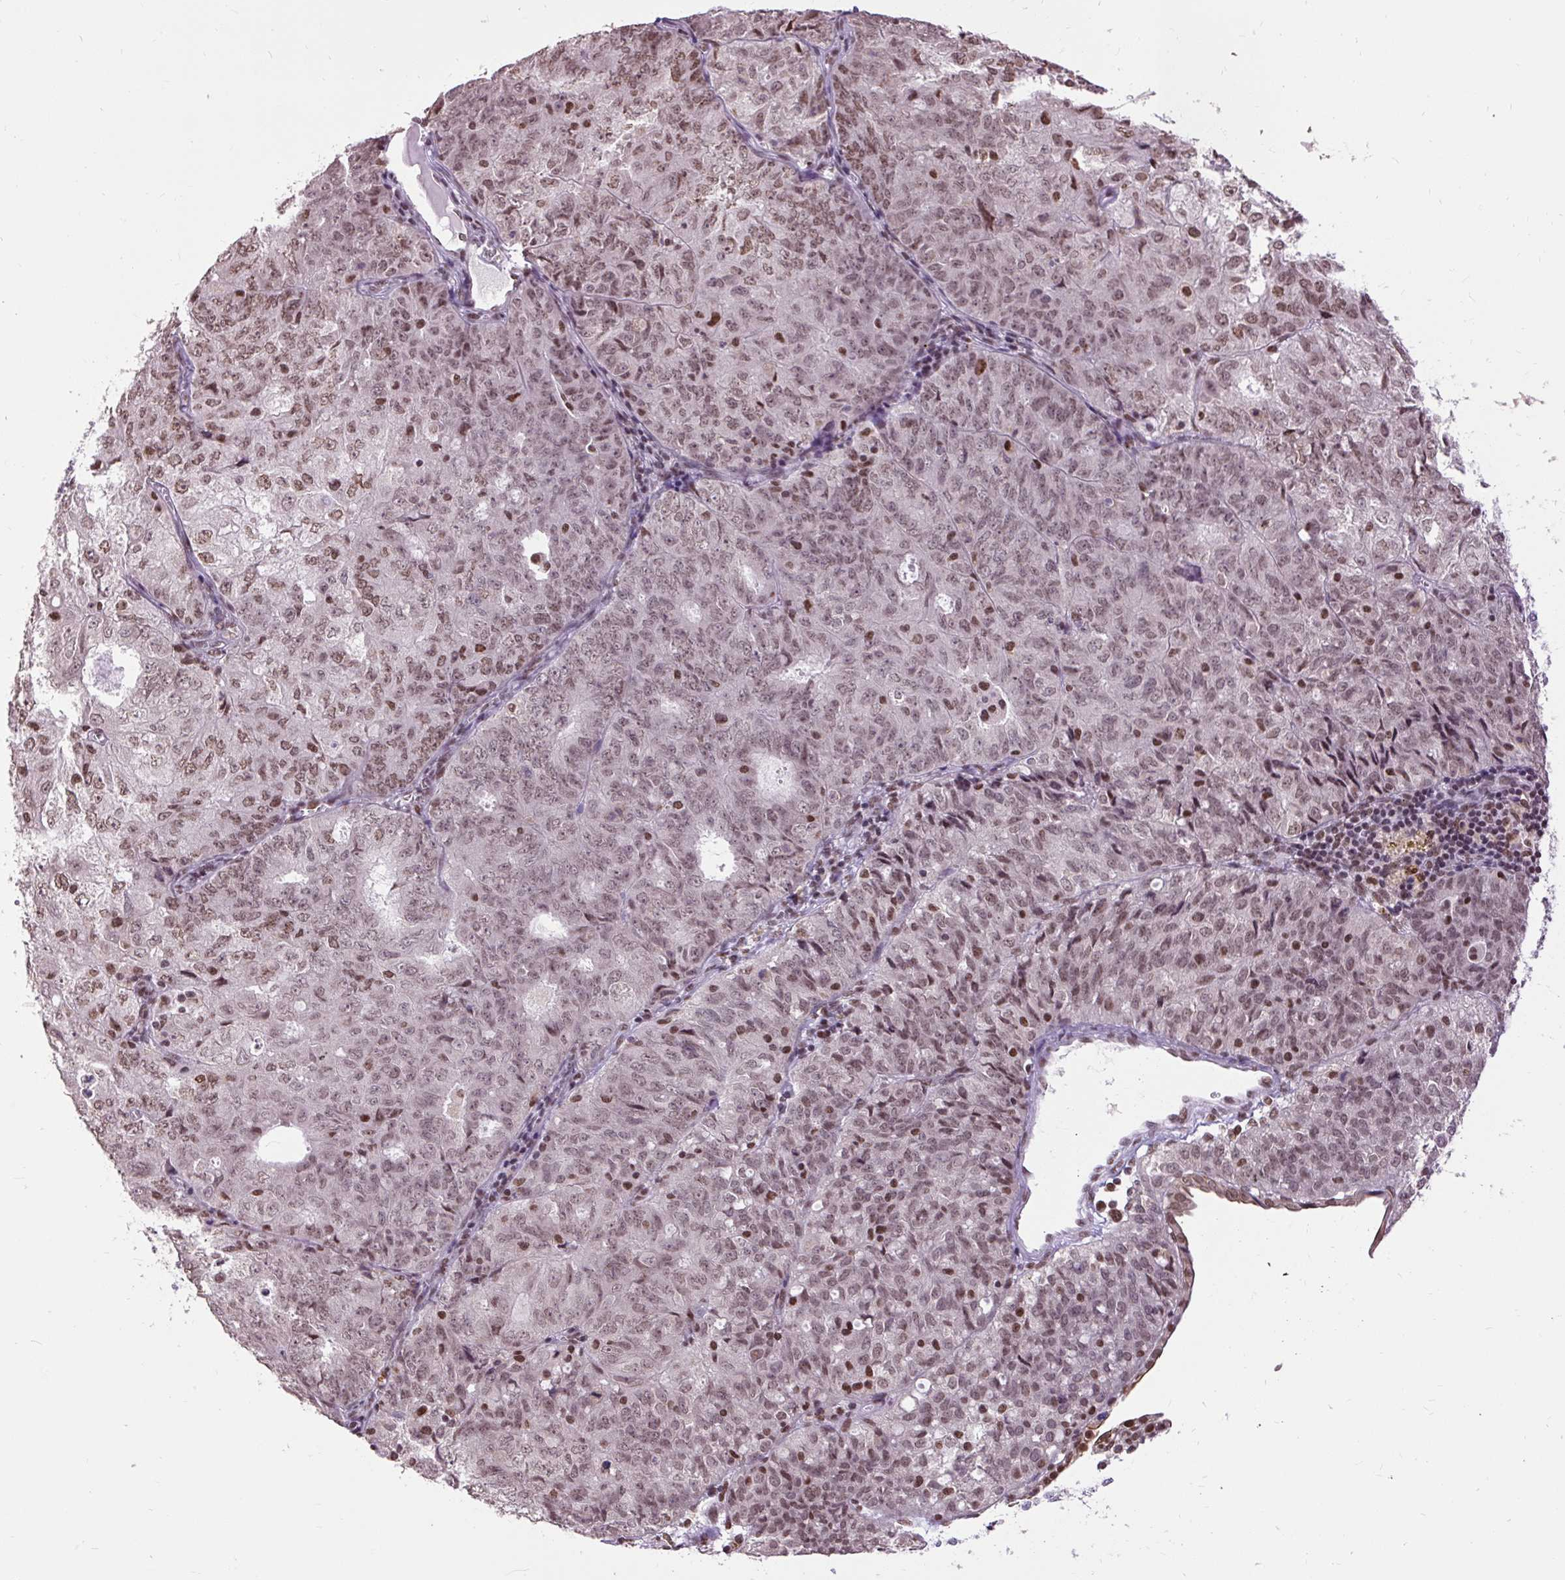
{"staining": {"intensity": "moderate", "quantity": ">75%", "location": "nuclear"}, "tissue": "endometrial cancer", "cell_type": "Tumor cells", "image_type": "cancer", "snomed": [{"axis": "morphology", "description": "Adenocarcinoma, NOS"}, {"axis": "topography", "description": "Endometrium"}], "caption": "Tumor cells show moderate nuclear positivity in approximately >75% of cells in endometrial cancer (adenocarcinoma). (brown staining indicates protein expression, while blue staining denotes nuclei).", "gene": "ZNF672", "patient": {"sex": "female", "age": 61}}